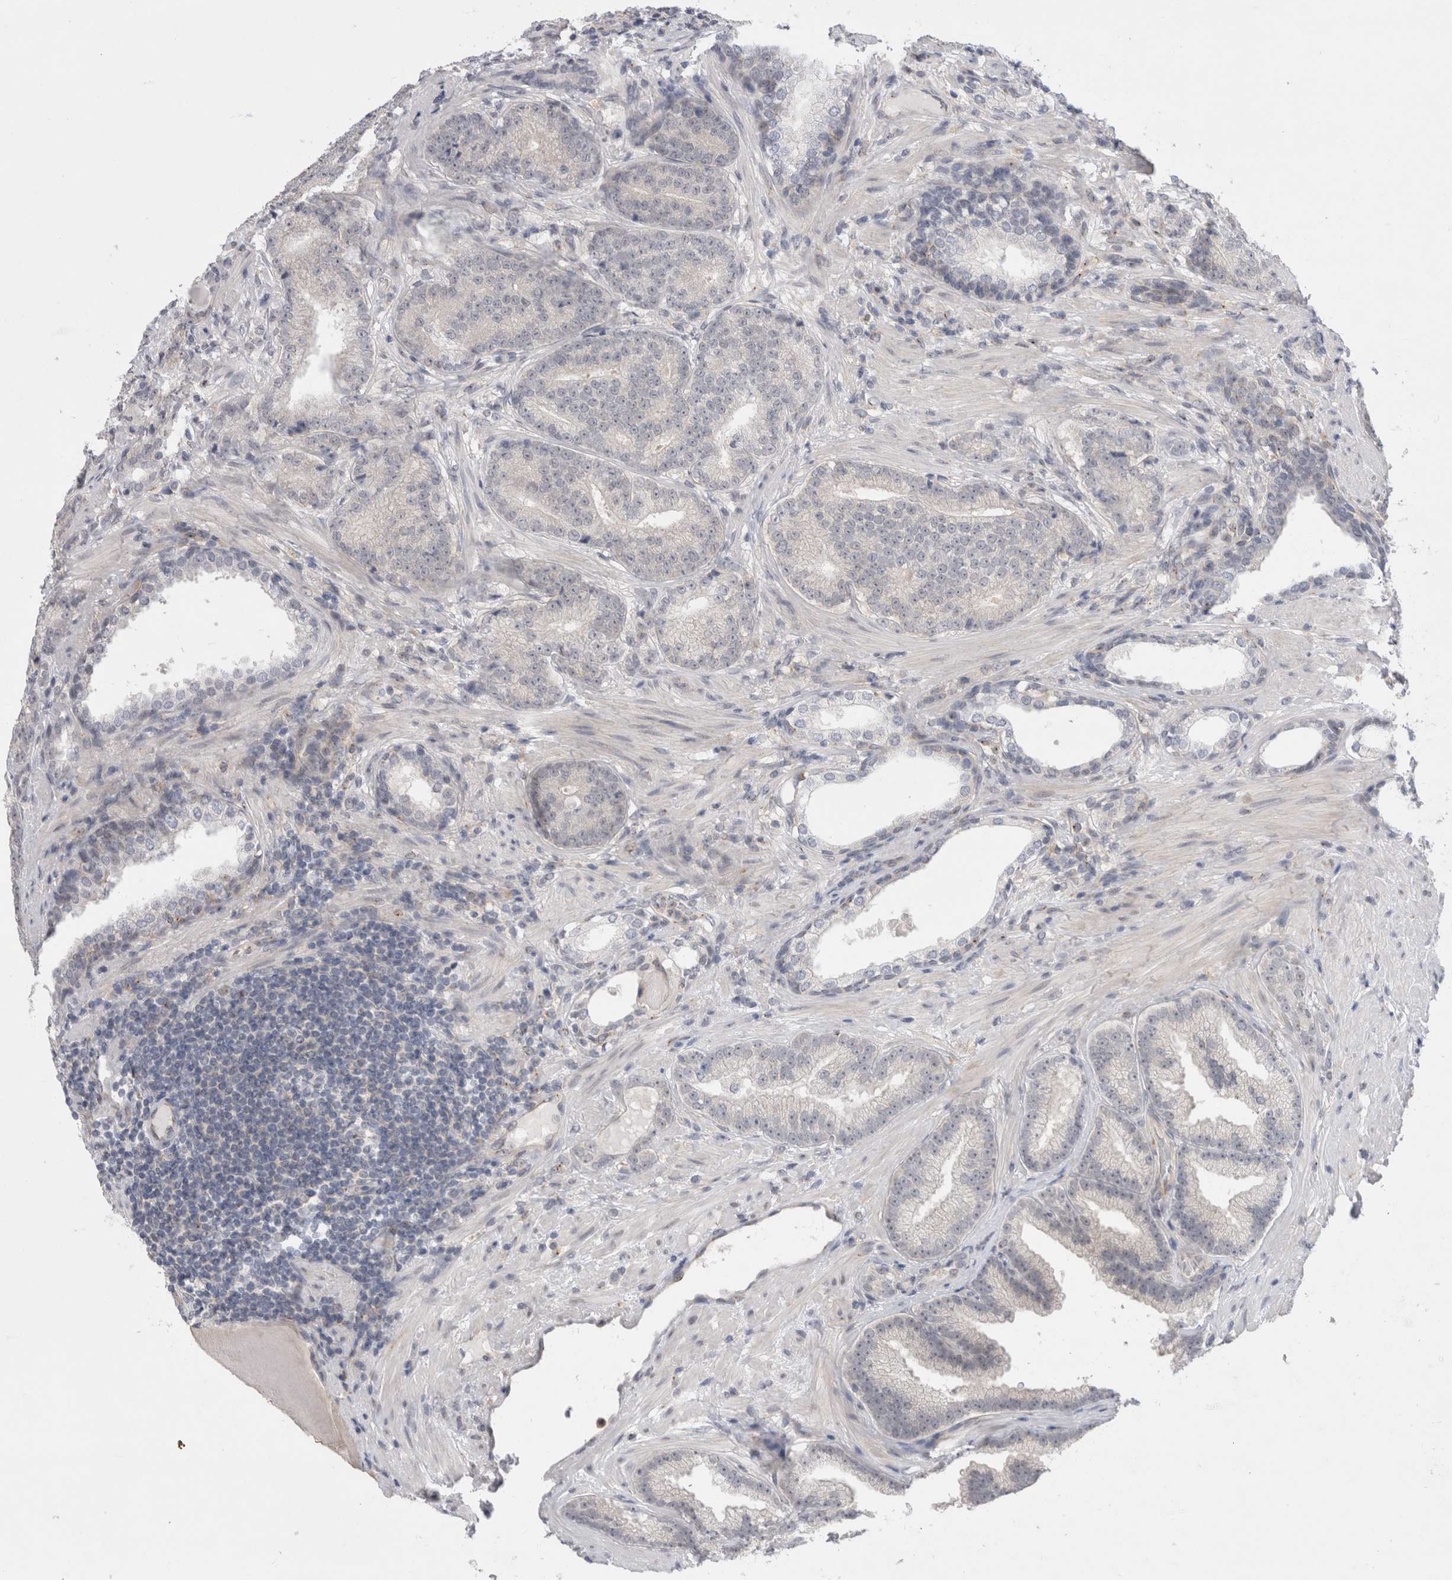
{"staining": {"intensity": "negative", "quantity": "none", "location": "none"}, "tissue": "prostate cancer", "cell_type": "Tumor cells", "image_type": "cancer", "snomed": [{"axis": "morphology", "description": "Adenocarcinoma, High grade"}, {"axis": "topography", "description": "Prostate"}], "caption": "Immunohistochemistry (IHC) micrograph of human prostate cancer stained for a protein (brown), which displays no staining in tumor cells.", "gene": "BICD2", "patient": {"sex": "male", "age": 61}}